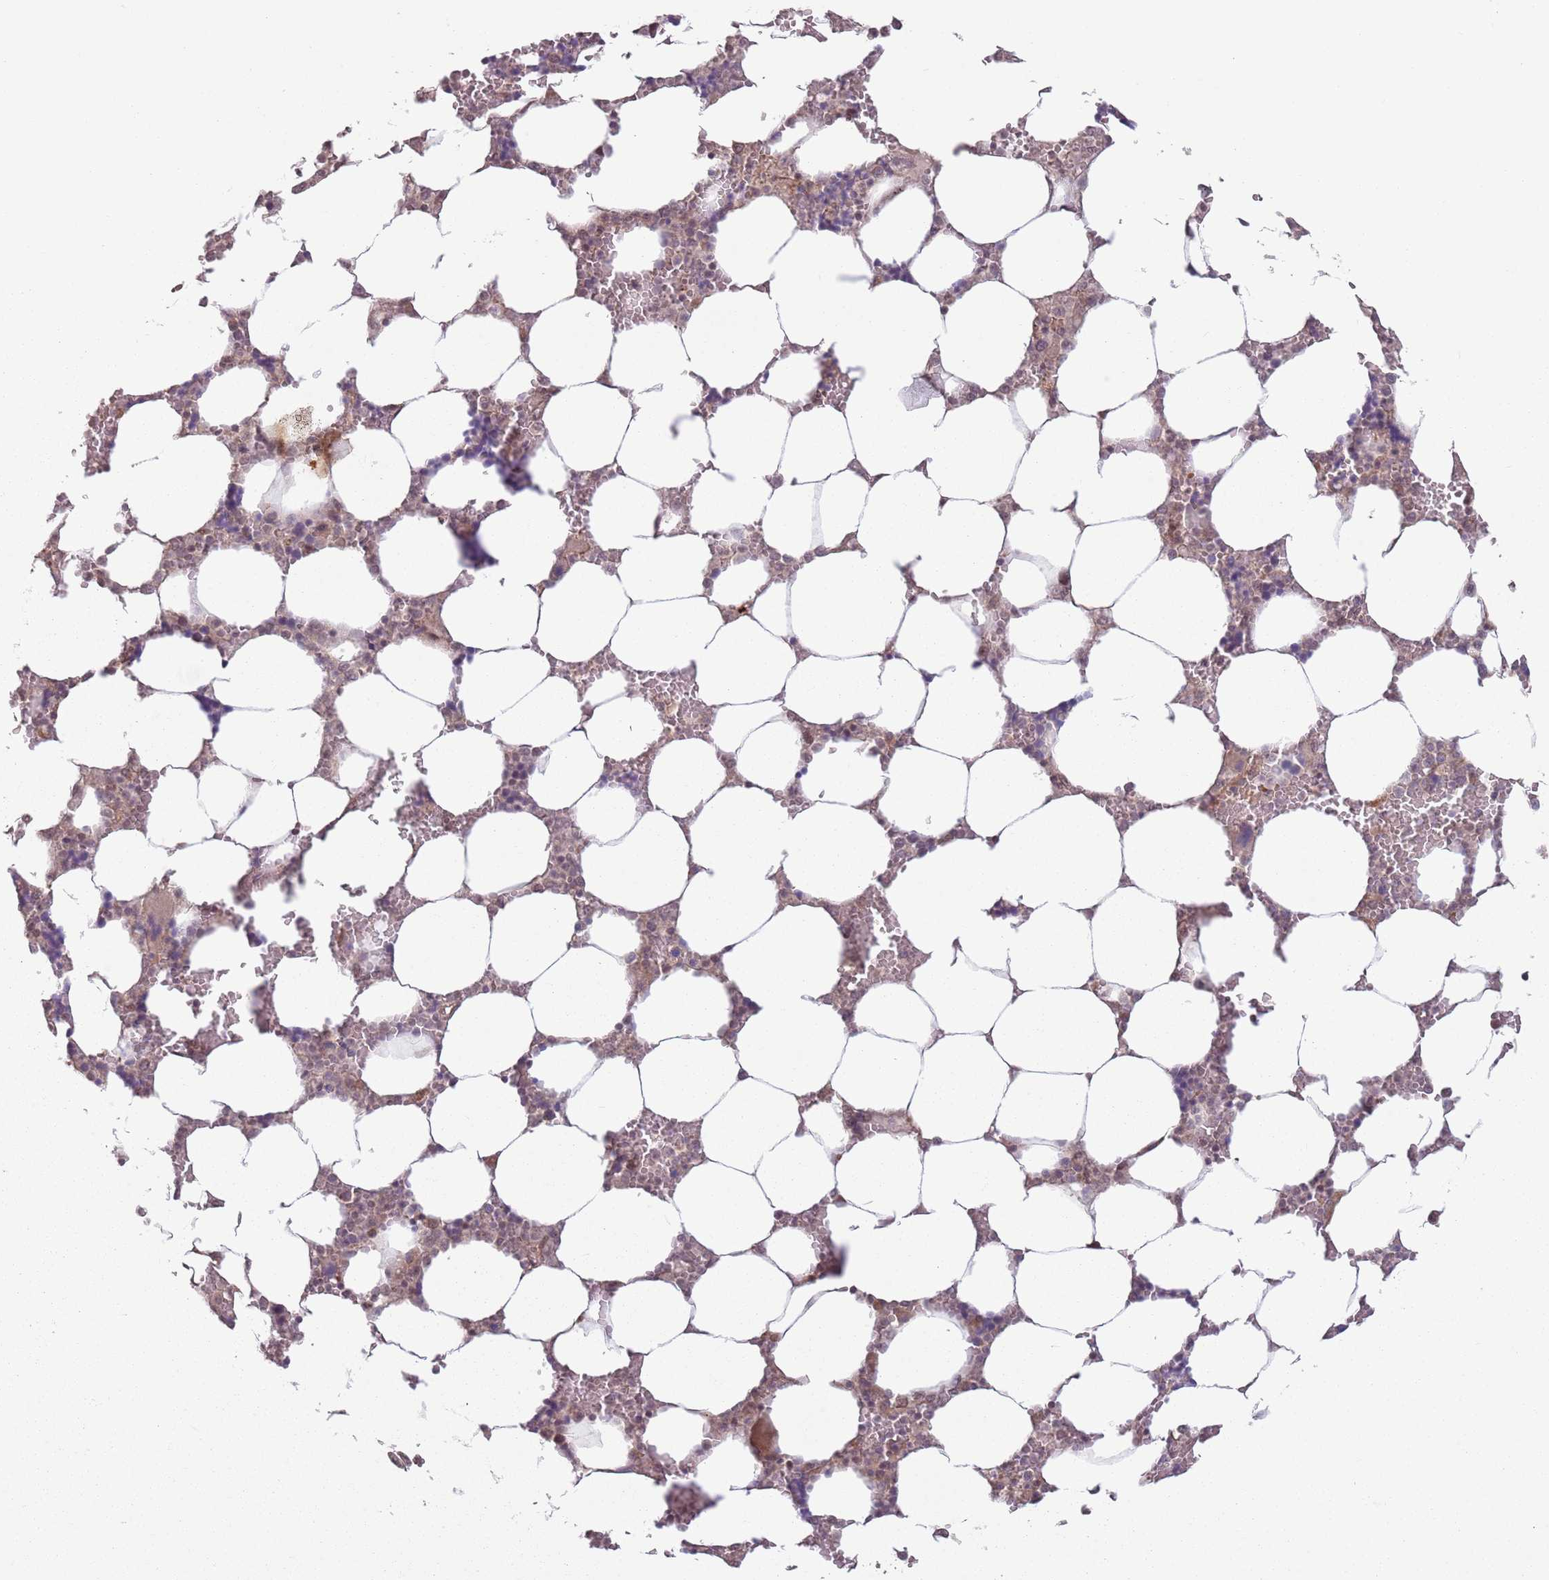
{"staining": {"intensity": "strong", "quantity": "<25%", "location": "cytoplasmic/membranous,nuclear"}, "tissue": "bone marrow", "cell_type": "Hematopoietic cells", "image_type": "normal", "snomed": [{"axis": "morphology", "description": "Normal tissue, NOS"}, {"axis": "topography", "description": "Bone marrow"}], "caption": "The image exhibits immunohistochemical staining of benign bone marrow. There is strong cytoplasmic/membranous,nuclear staining is seen in about <25% of hematopoietic cells. (IHC, brightfield microscopy, high magnification).", "gene": "CCDC154", "patient": {"sex": "male", "age": 64}}